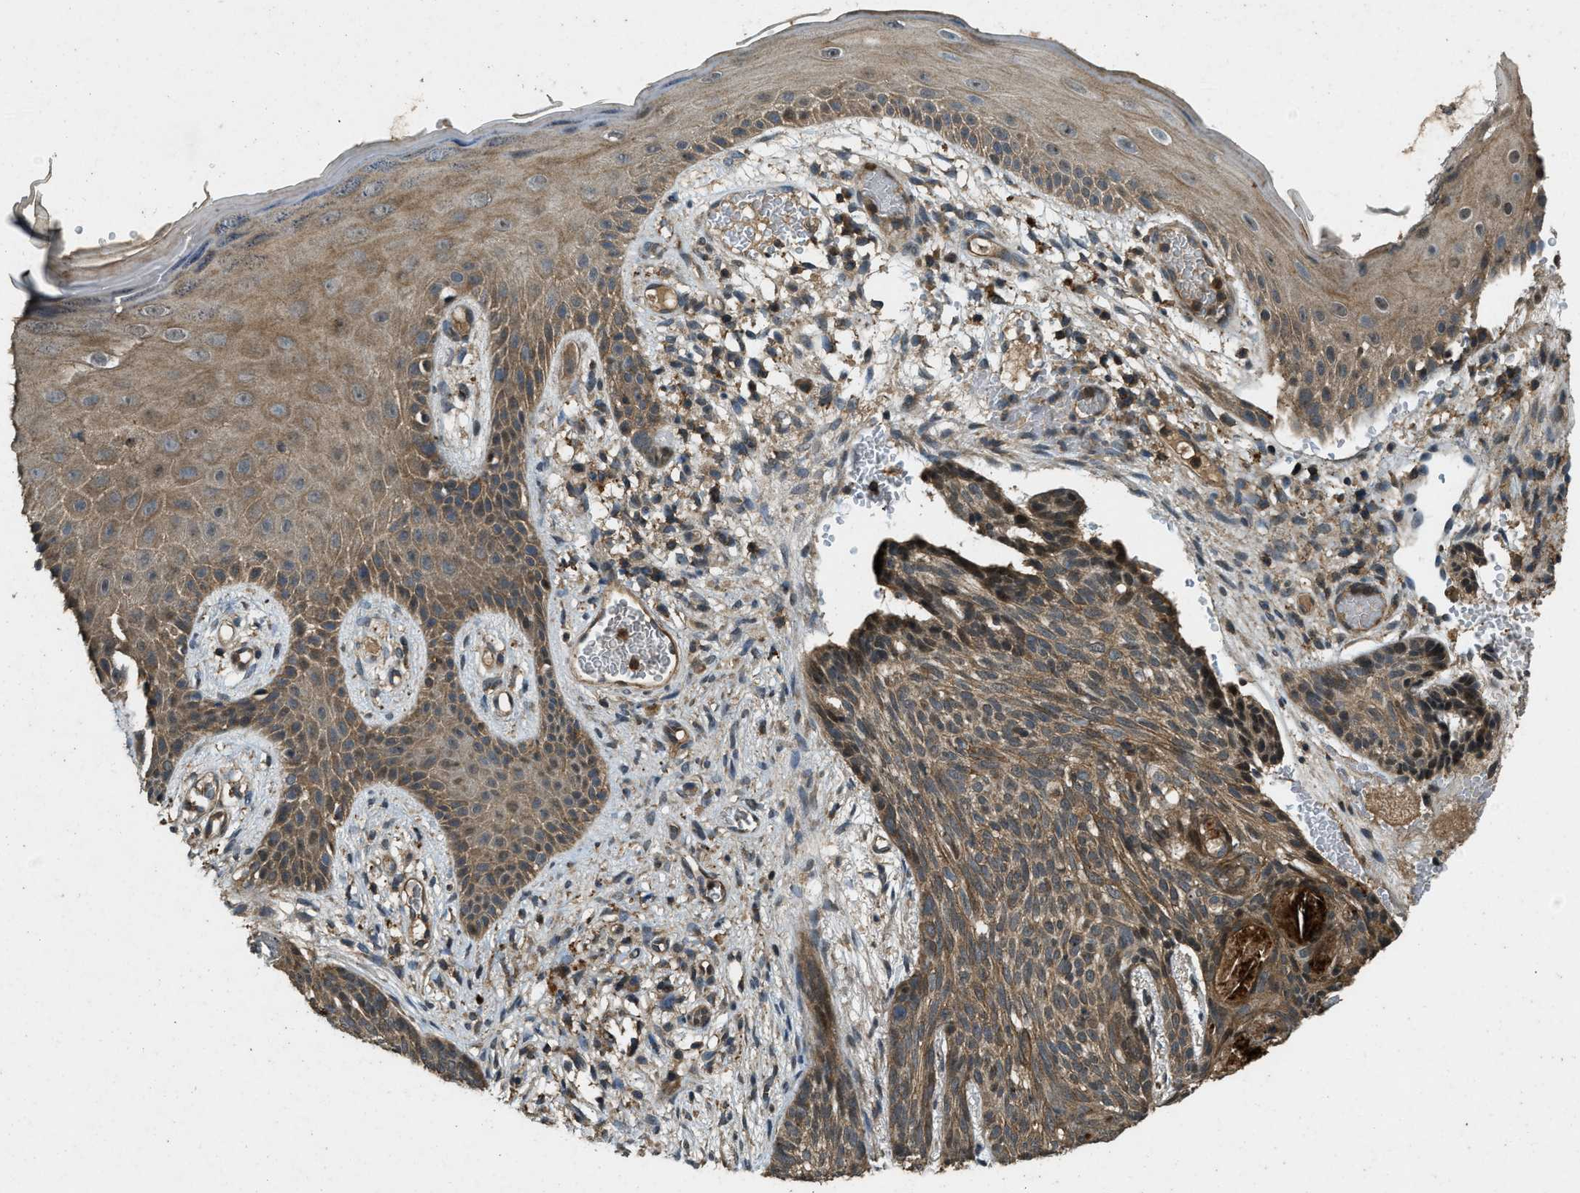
{"staining": {"intensity": "moderate", "quantity": ">75%", "location": "cytoplasmic/membranous"}, "tissue": "skin cancer", "cell_type": "Tumor cells", "image_type": "cancer", "snomed": [{"axis": "morphology", "description": "Basal cell carcinoma"}, {"axis": "topography", "description": "Skin"}], "caption": "This is a histology image of immunohistochemistry staining of skin cancer, which shows moderate staining in the cytoplasmic/membranous of tumor cells.", "gene": "ATP8B1", "patient": {"sex": "female", "age": 59}}